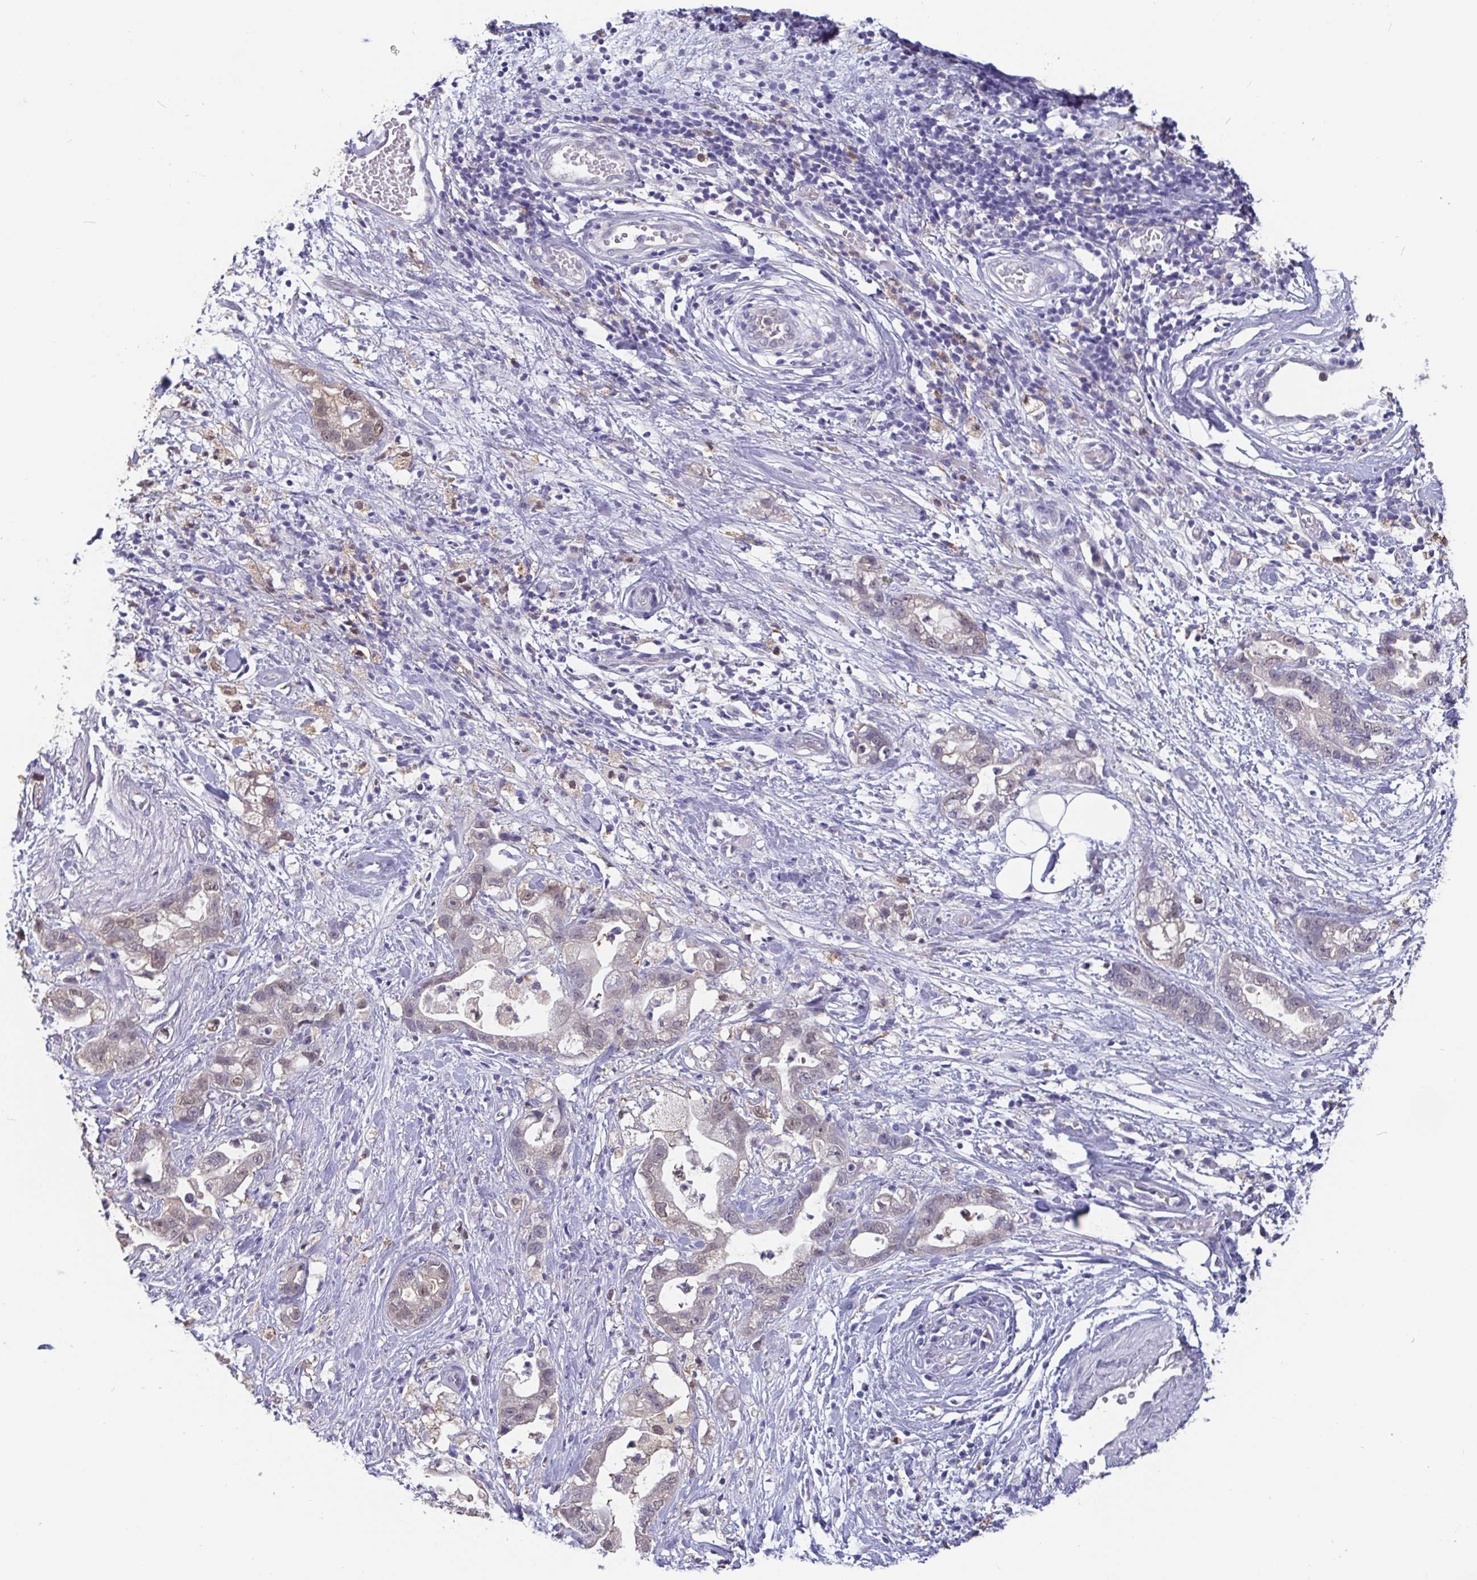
{"staining": {"intensity": "weak", "quantity": "<25%", "location": "cytoplasmic/membranous,nuclear"}, "tissue": "stomach cancer", "cell_type": "Tumor cells", "image_type": "cancer", "snomed": [{"axis": "morphology", "description": "Adenocarcinoma, NOS"}, {"axis": "topography", "description": "Stomach"}], "caption": "A histopathology image of human adenocarcinoma (stomach) is negative for staining in tumor cells.", "gene": "IDH1", "patient": {"sex": "male", "age": 55}}